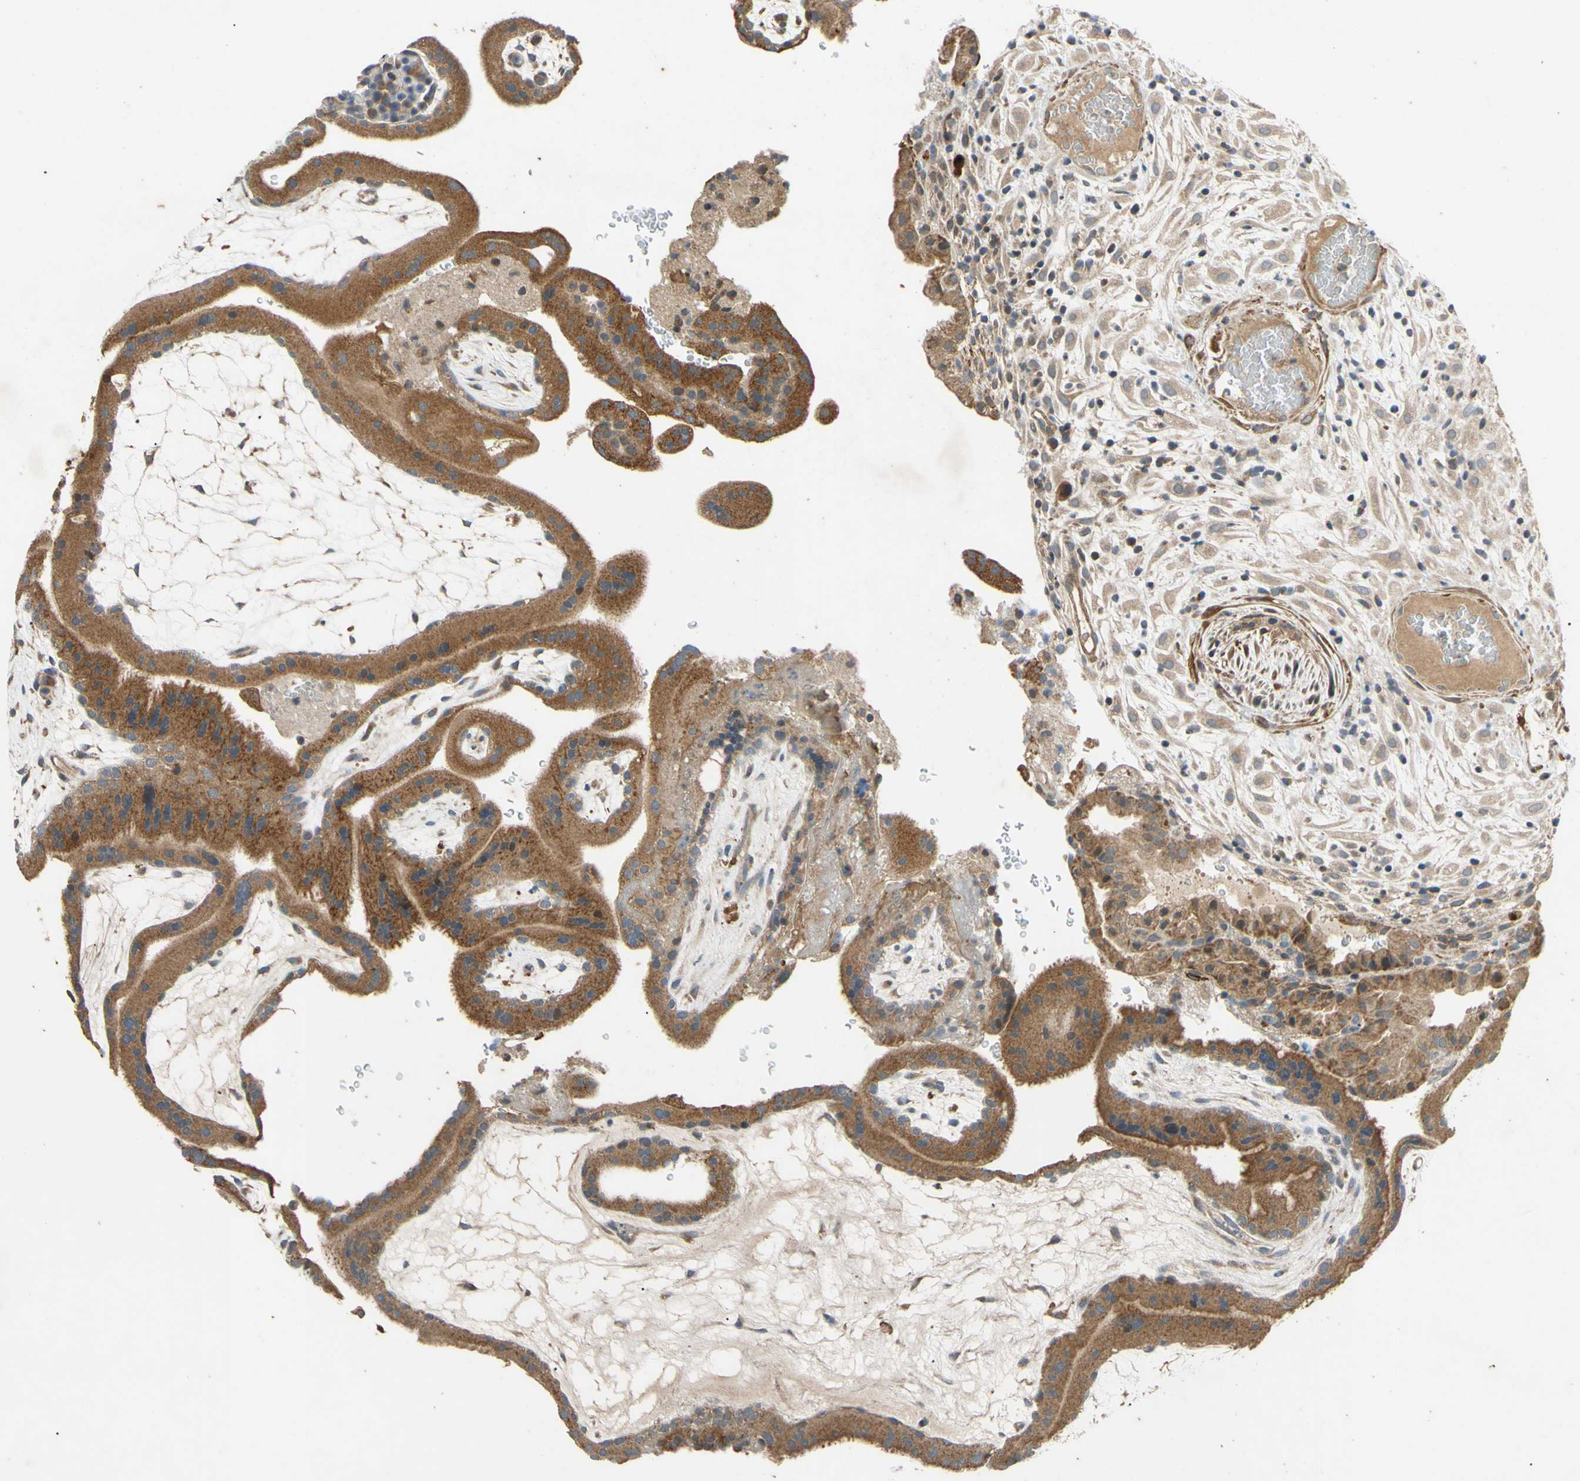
{"staining": {"intensity": "weak", "quantity": ">75%", "location": "cytoplasmic/membranous"}, "tissue": "placenta", "cell_type": "Decidual cells", "image_type": "normal", "snomed": [{"axis": "morphology", "description": "Normal tissue, NOS"}, {"axis": "topography", "description": "Placenta"}], "caption": "A brown stain shows weak cytoplasmic/membranous staining of a protein in decidual cells of unremarkable placenta. The staining is performed using DAB (3,3'-diaminobenzidine) brown chromogen to label protein expression. The nuclei are counter-stained blue using hematoxylin.", "gene": "PARD6A", "patient": {"sex": "female", "age": 19}}